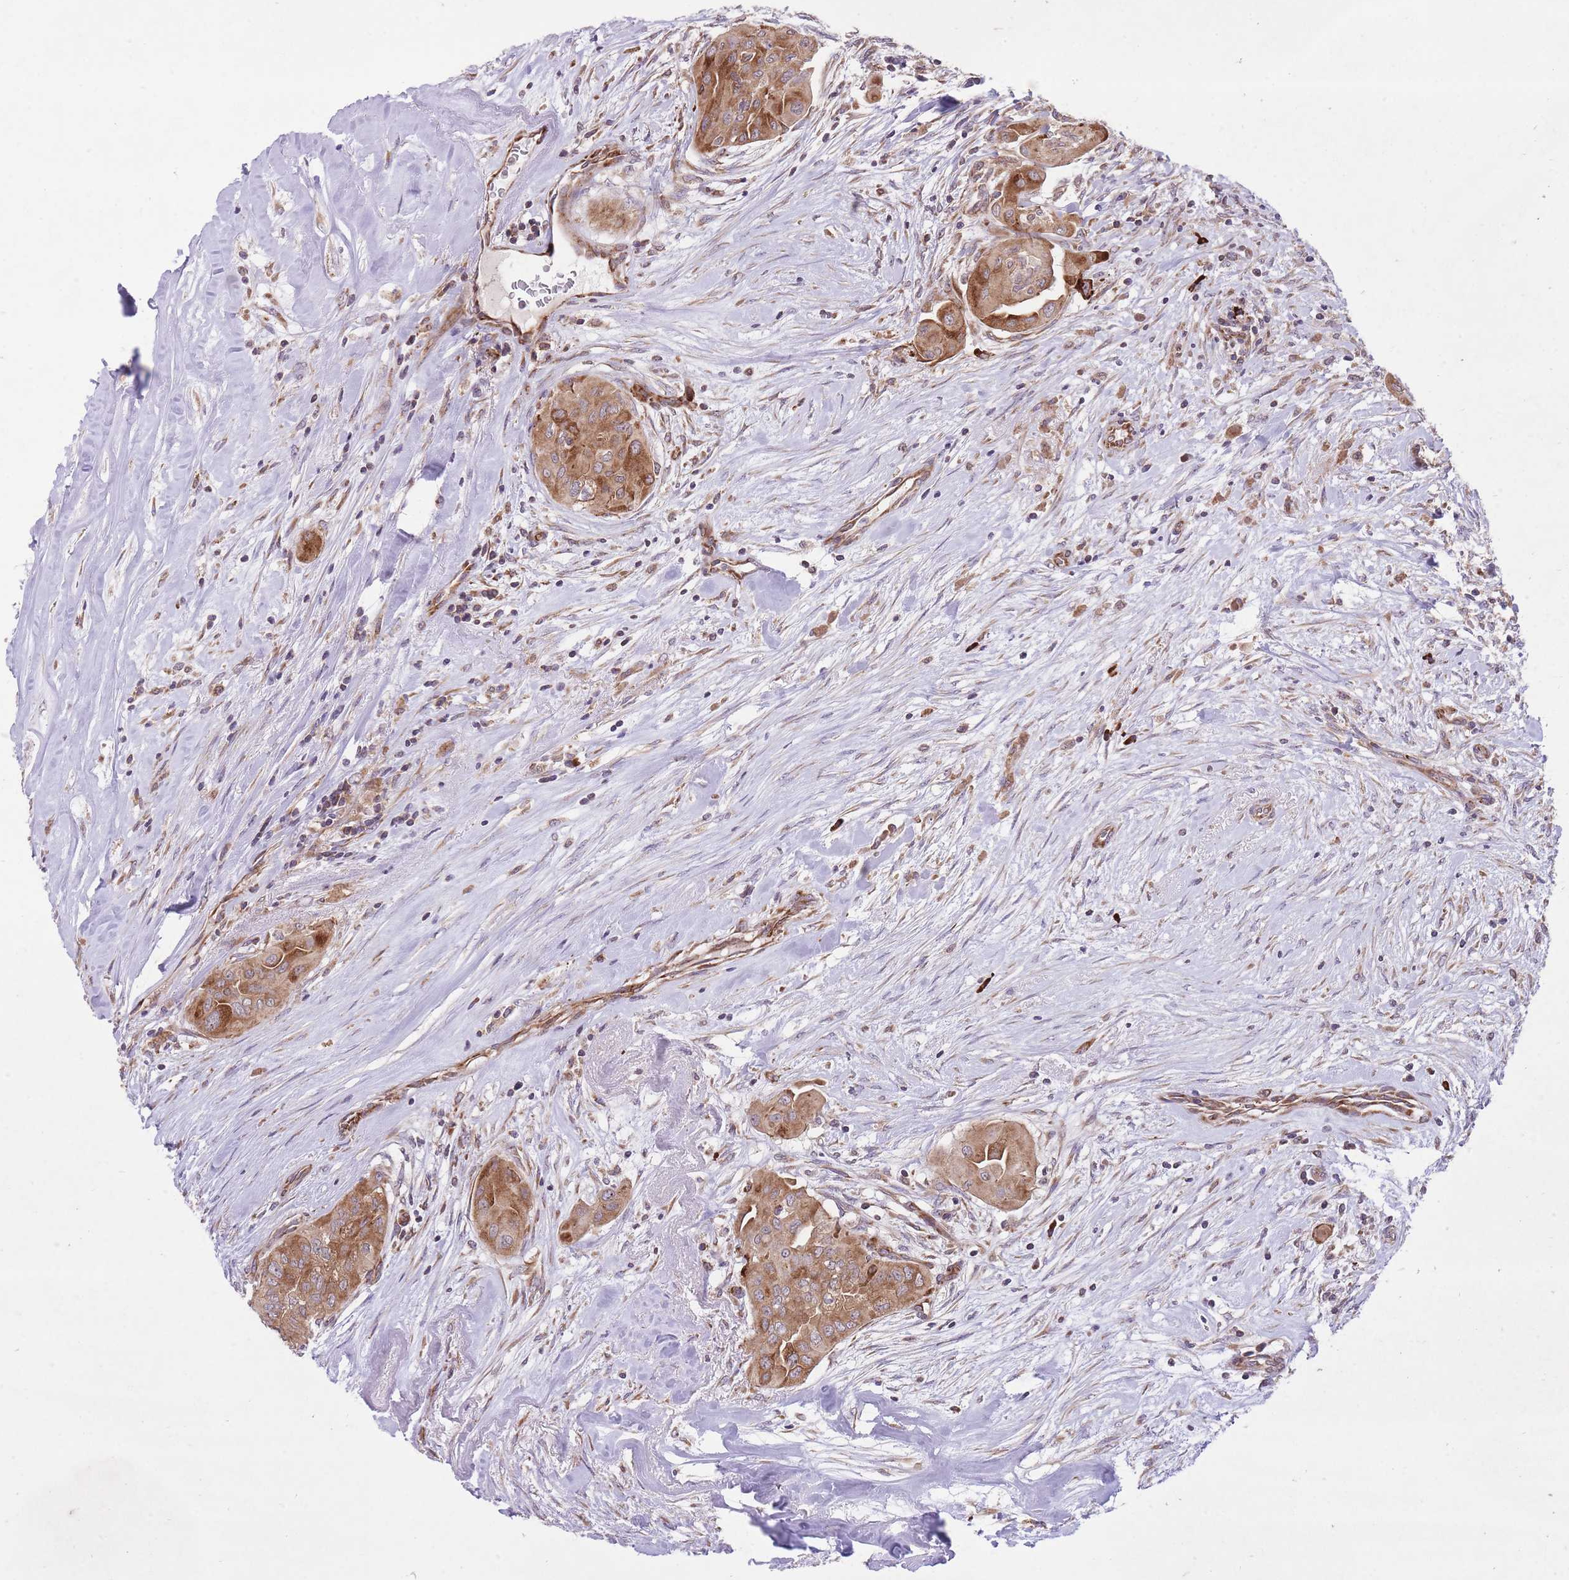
{"staining": {"intensity": "moderate", "quantity": ">75%", "location": "cytoplasmic/membranous"}, "tissue": "thyroid cancer", "cell_type": "Tumor cells", "image_type": "cancer", "snomed": [{"axis": "morphology", "description": "Papillary adenocarcinoma, NOS"}, {"axis": "topography", "description": "Thyroid gland"}], "caption": "Thyroid cancer (papillary adenocarcinoma) stained for a protein demonstrates moderate cytoplasmic/membranous positivity in tumor cells. The staining is performed using DAB brown chromogen to label protein expression. The nuclei are counter-stained blue using hematoxylin.", "gene": "TTLL3", "patient": {"sex": "female", "age": 59}}